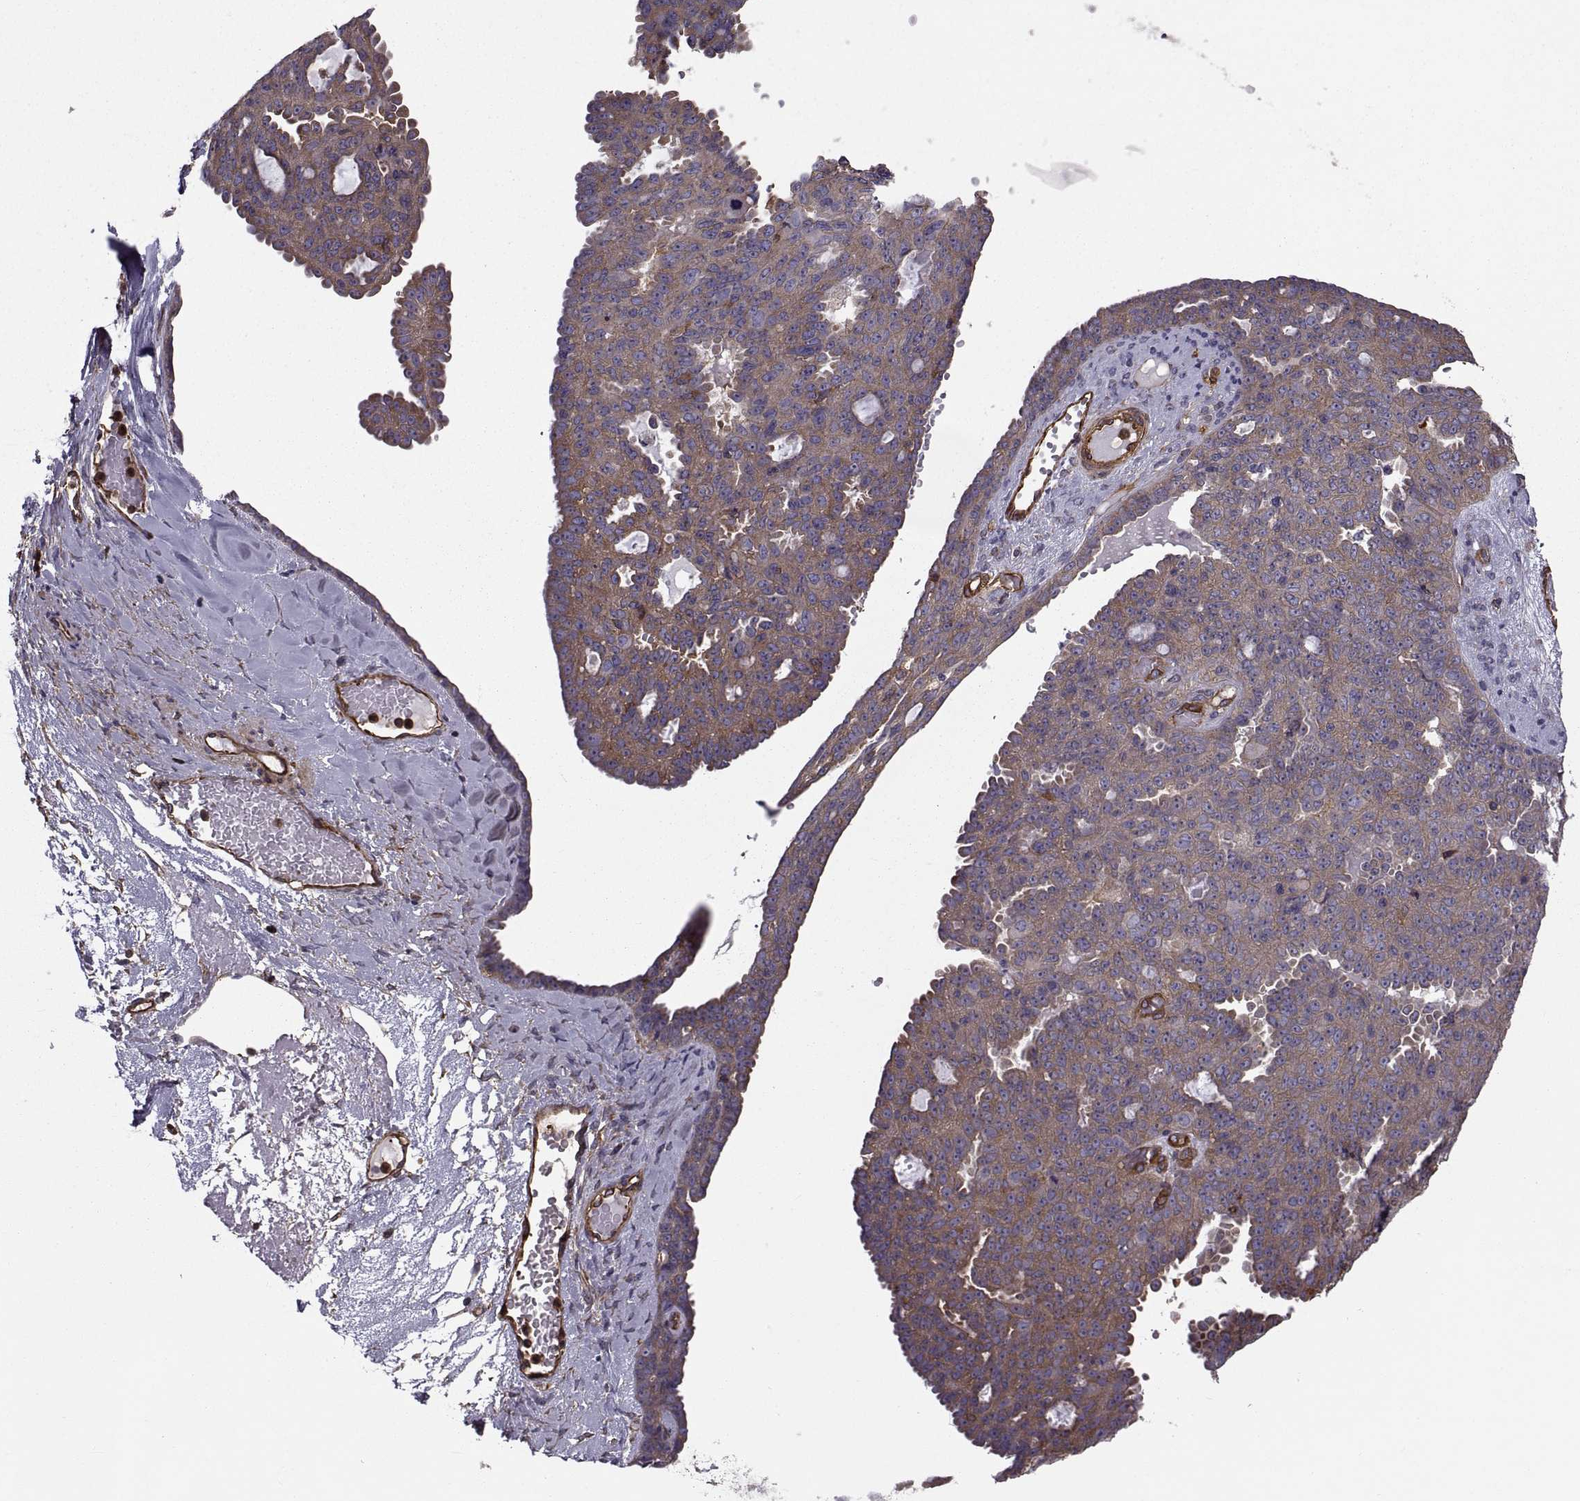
{"staining": {"intensity": "moderate", "quantity": "25%-75%", "location": "cytoplasmic/membranous"}, "tissue": "ovarian cancer", "cell_type": "Tumor cells", "image_type": "cancer", "snomed": [{"axis": "morphology", "description": "Cystadenocarcinoma, serous, NOS"}, {"axis": "topography", "description": "Ovary"}], "caption": "This is an image of immunohistochemistry (IHC) staining of ovarian cancer, which shows moderate staining in the cytoplasmic/membranous of tumor cells.", "gene": "MYH9", "patient": {"sex": "female", "age": 71}}